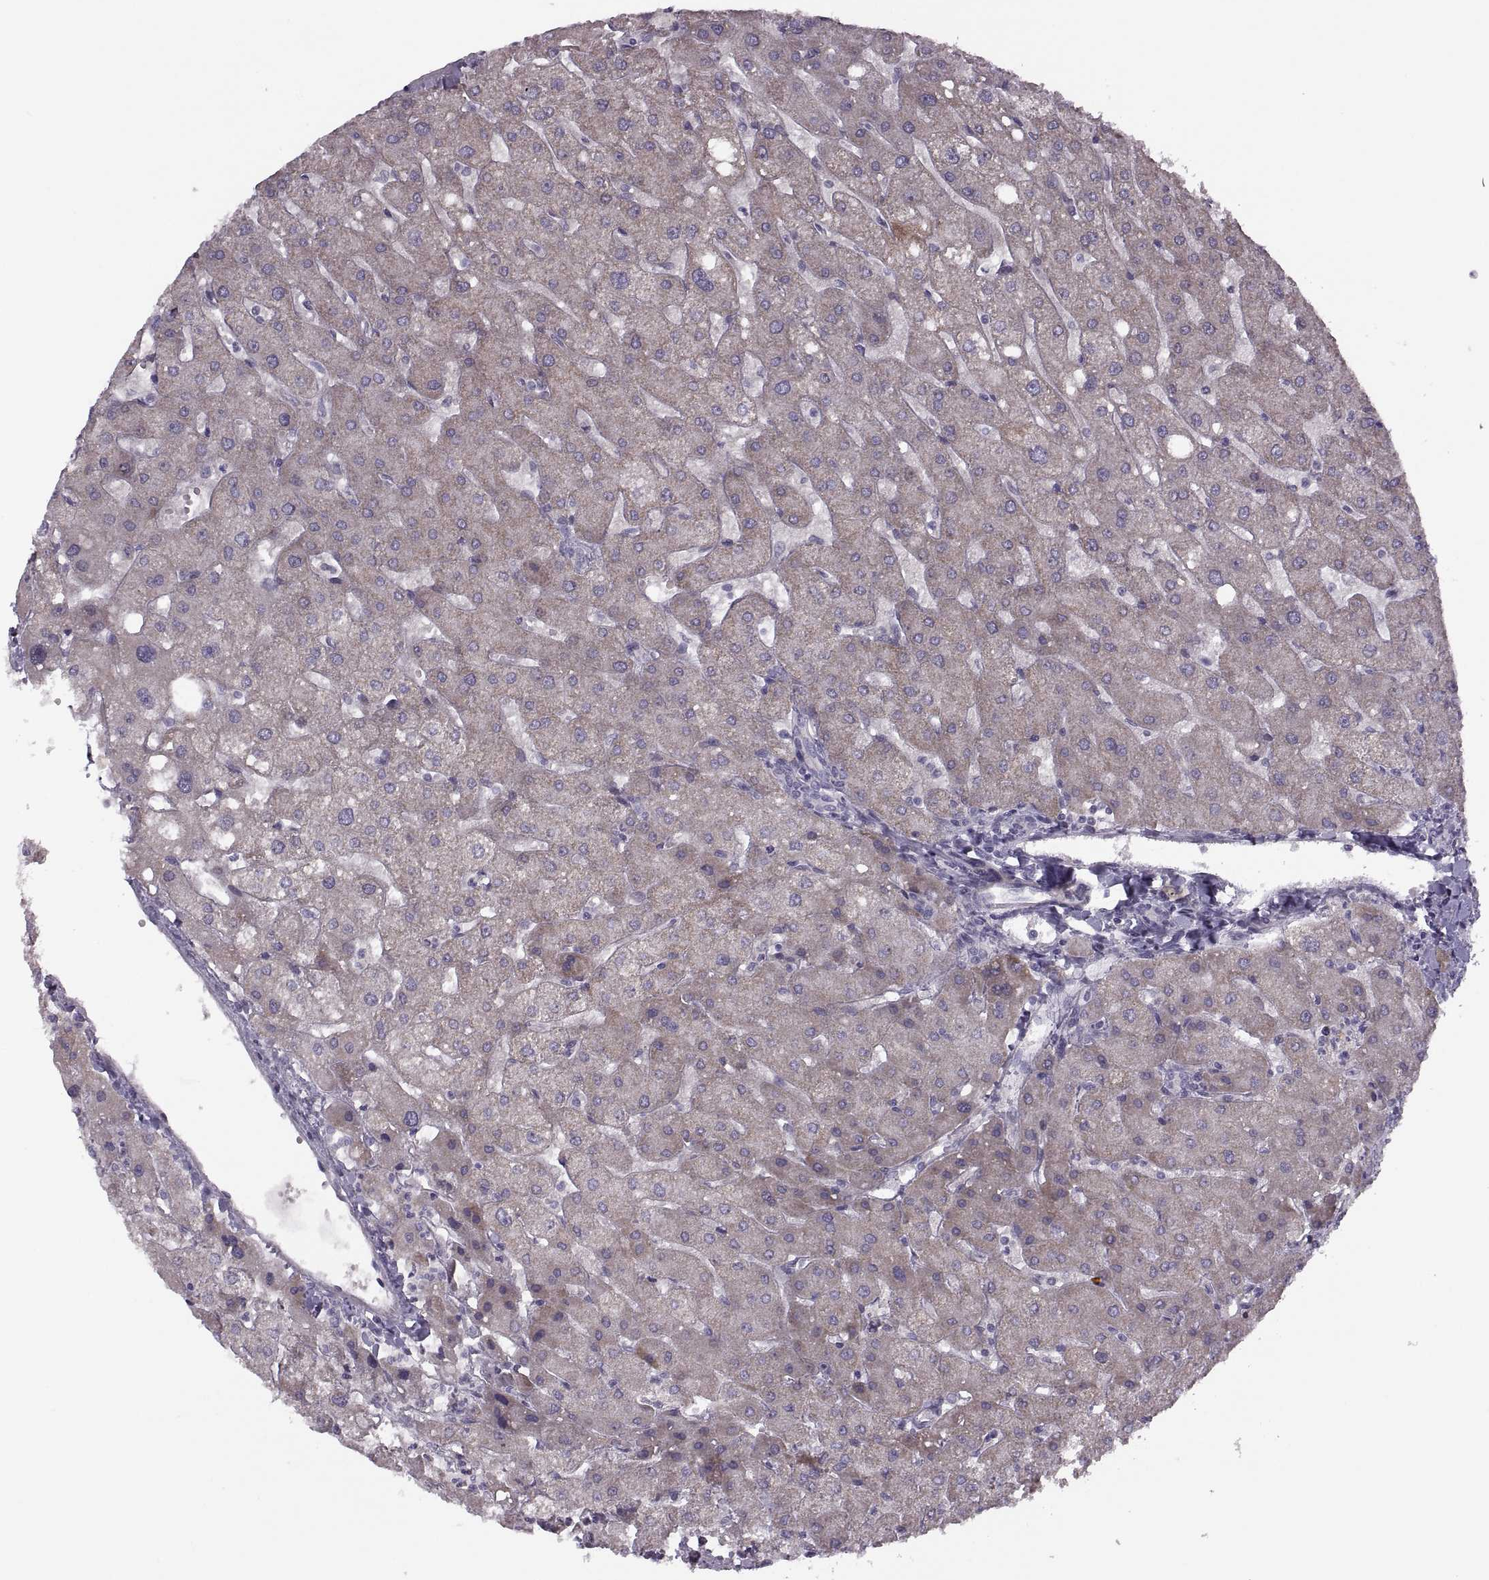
{"staining": {"intensity": "negative", "quantity": "none", "location": "none"}, "tissue": "liver", "cell_type": "Cholangiocytes", "image_type": "normal", "snomed": [{"axis": "morphology", "description": "Normal tissue, NOS"}, {"axis": "topography", "description": "Liver"}], "caption": "High magnification brightfield microscopy of unremarkable liver stained with DAB (3,3'-diaminobenzidine) (brown) and counterstained with hematoxylin (blue): cholangiocytes show no significant staining.", "gene": "PIERCE1", "patient": {"sex": "male", "age": 67}}